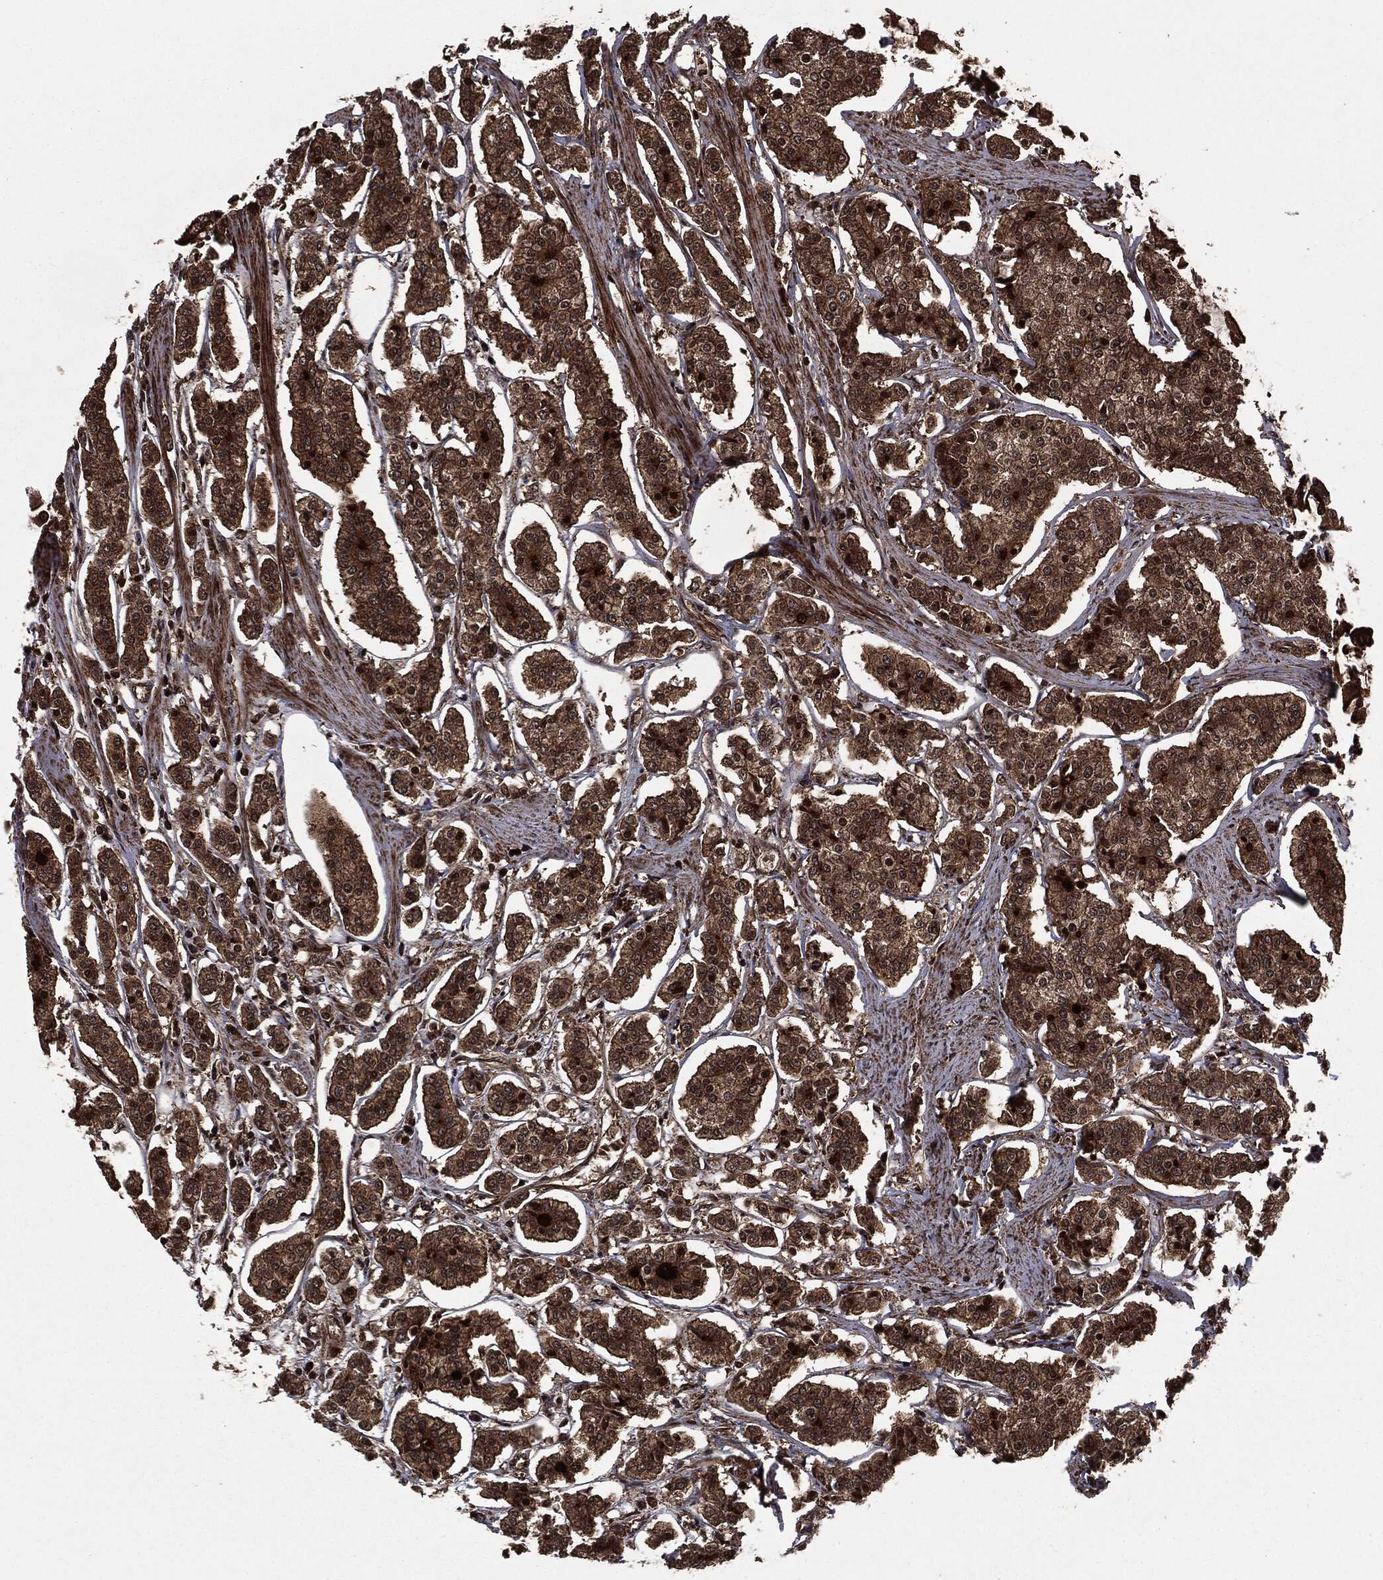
{"staining": {"intensity": "strong", "quantity": ">75%", "location": "cytoplasmic/membranous"}, "tissue": "carcinoid", "cell_type": "Tumor cells", "image_type": "cancer", "snomed": [{"axis": "morphology", "description": "Carcinoid, malignant, NOS"}, {"axis": "topography", "description": "Small intestine"}], "caption": "Protein analysis of carcinoid tissue displays strong cytoplasmic/membranous positivity in approximately >75% of tumor cells. (Brightfield microscopy of DAB IHC at high magnification).", "gene": "CARD6", "patient": {"sex": "female", "age": 65}}